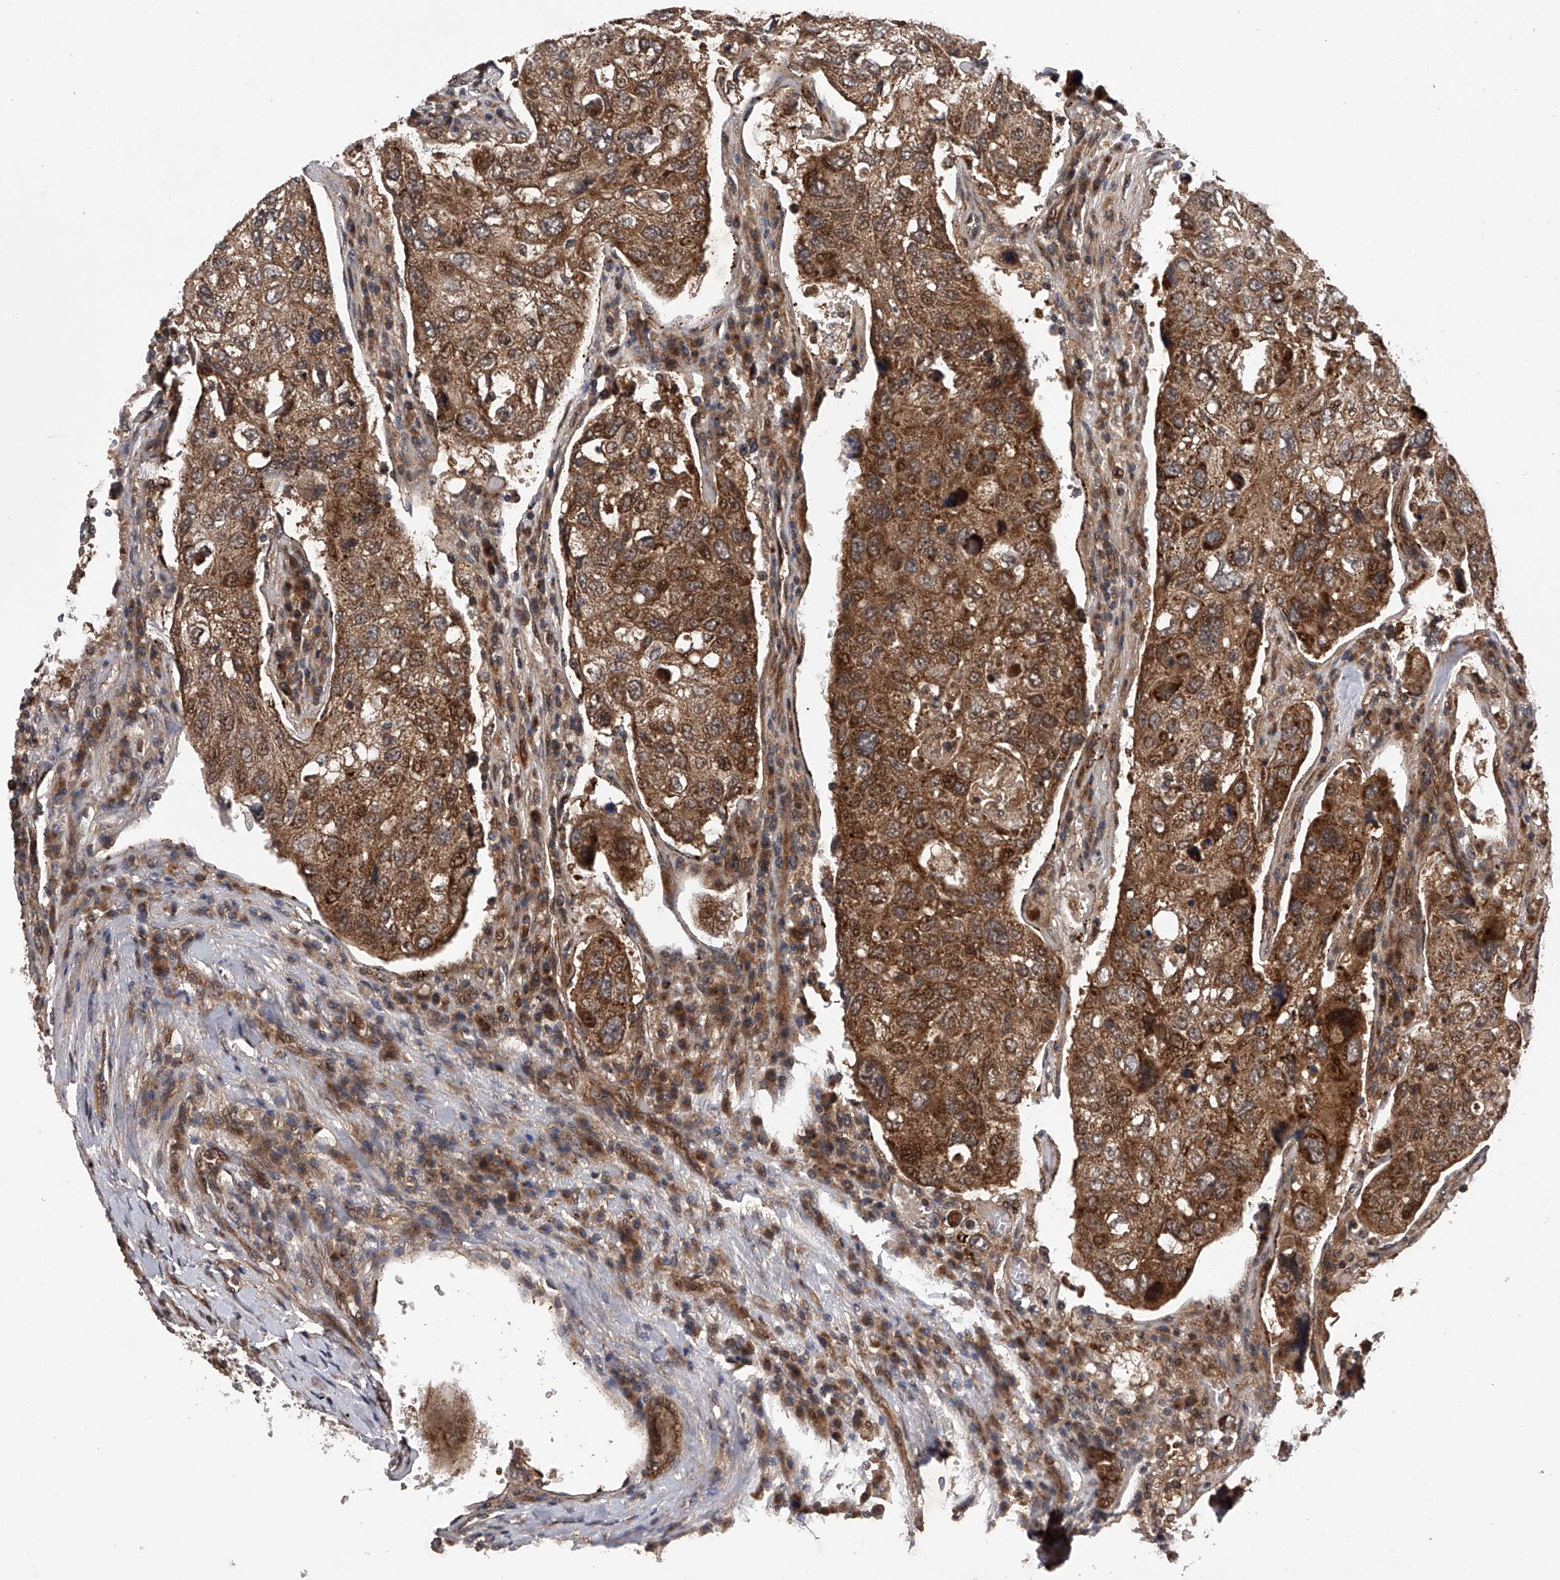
{"staining": {"intensity": "strong", "quantity": ">75%", "location": "cytoplasmic/membranous"}, "tissue": "urothelial cancer", "cell_type": "Tumor cells", "image_type": "cancer", "snomed": [{"axis": "morphology", "description": "Urothelial carcinoma, High grade"}, {"axis": "topography", "description": "Lymph node"}, {"axis": "topography", "description": "Urinary bladder"}], "caption": "Strong cytoplasmic/membranous positivity for a protein is appreciated in about >75% of tumor cells of high-grade urothelial carcinoma using immunohistochemistry (IHC).", "gene": "MAP3K11", "patient": {"sex": "male", "age": 51}}